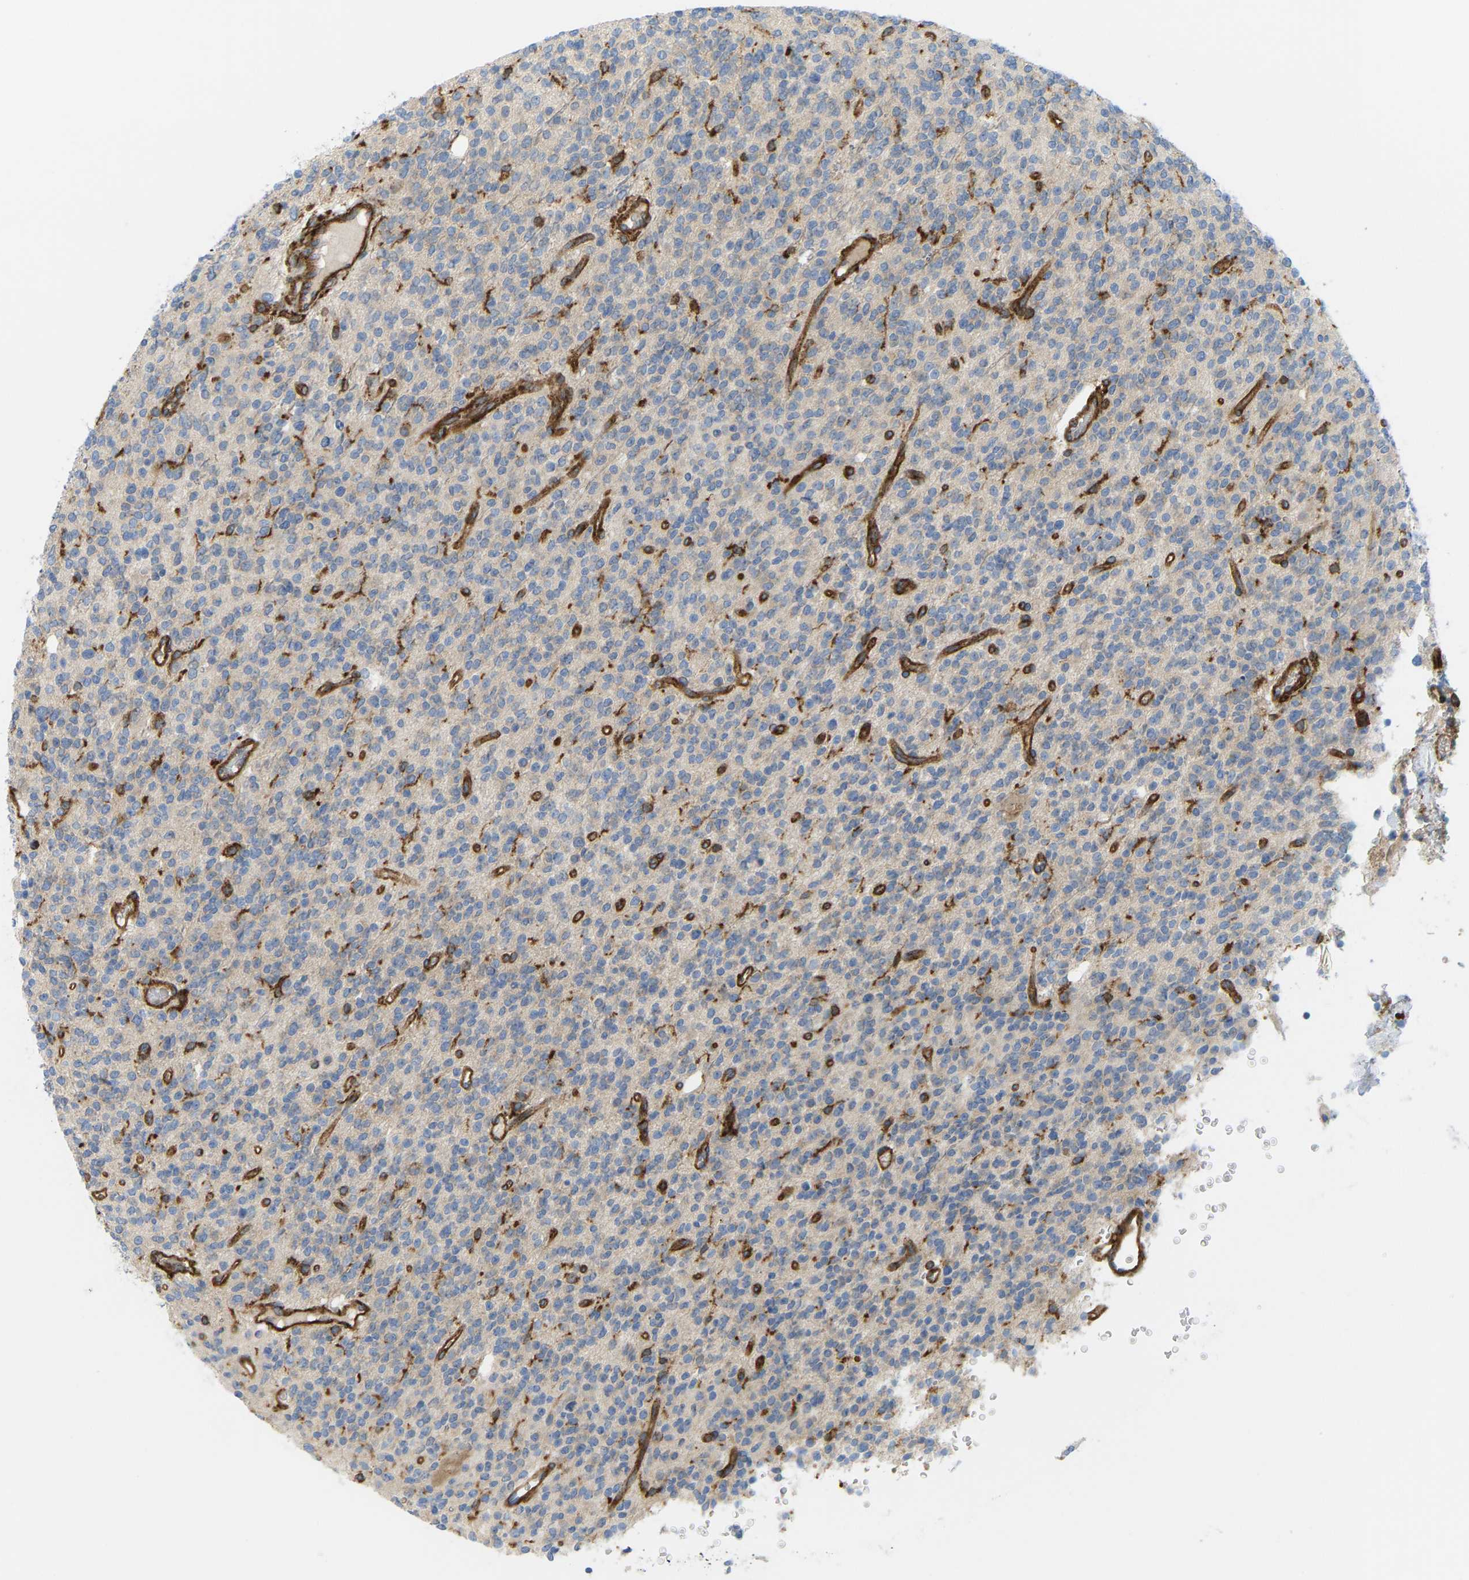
{"staining": {"intensity": "negative", "quantity": "none", "location": "none"}, "tissue": "glioma", "cell_type": "Tumor cells", "image_type": "cancer", "snomed": [{"axis": "morphology", "description": "Glioma, malignant, High grade"}, {"axis": "topography", "description": "Brain"}], "caption": "A histopathology image of high-grade glioma (malignant) stained for a protein reveals no brown staining in tumor cells.", "gene": "PICALM", "patient": {"sex": "male", "age": 34}}